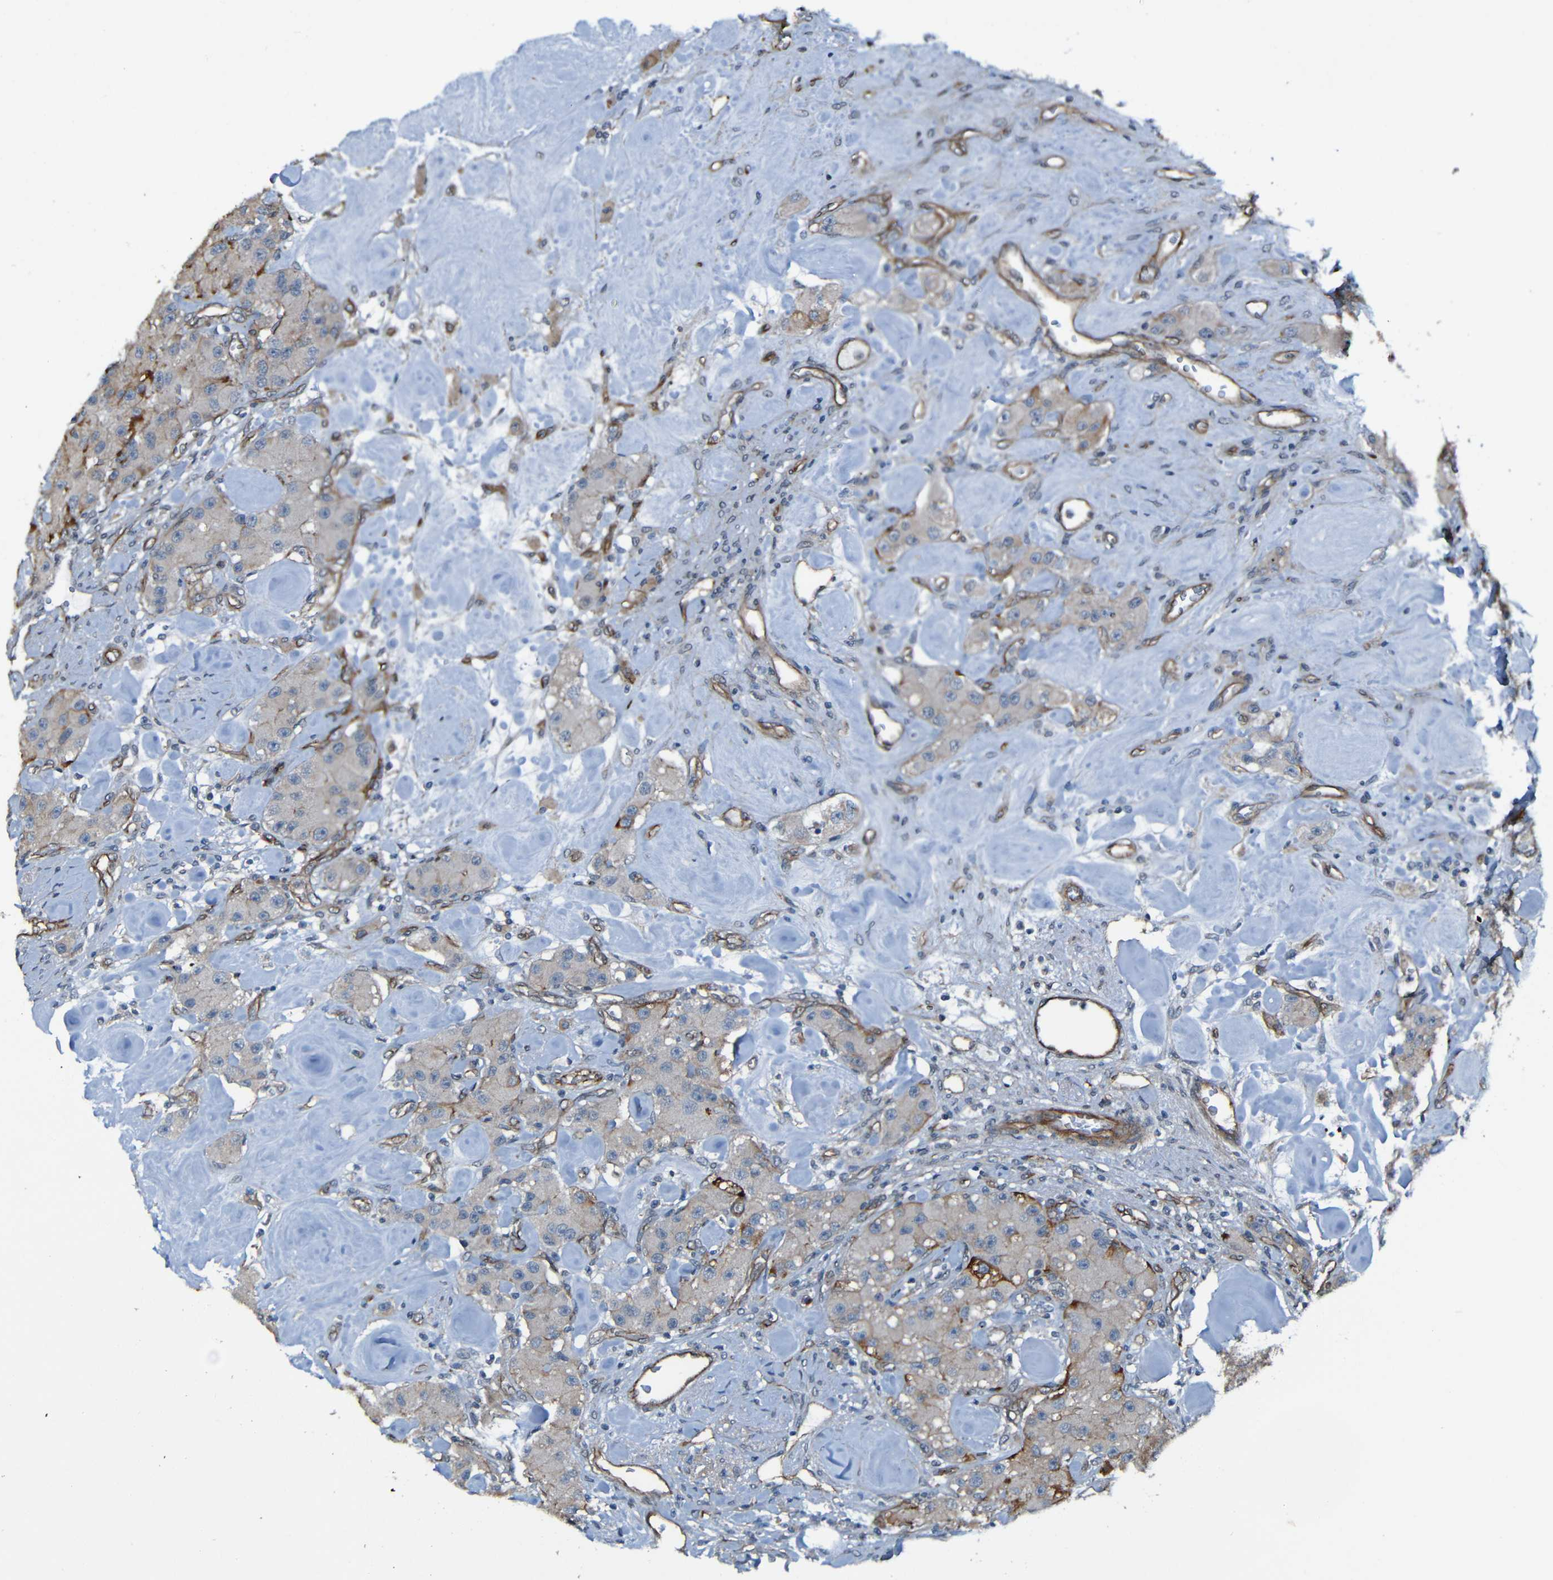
{"staining": {"intensity": "weak", "quantity": "<25%", "location": "cytoplasmic/membranous"}, "tissue": "carcinoid", "cell_type": "Tumor cells", "image_type": "cancer", "snomed": [{"axis": "morphology", "description": "Carcinoid, malignant, NOS"}, {"axis": "topography", "description": "Pancreas"}], "caption": "A high-resolution histopathology image shows immunohistochemistry staining of carcinoid, which displays no significant positivity in tumor cells.", "gene": "LGR5", "patient": {"sex": "male", "age": 41}}